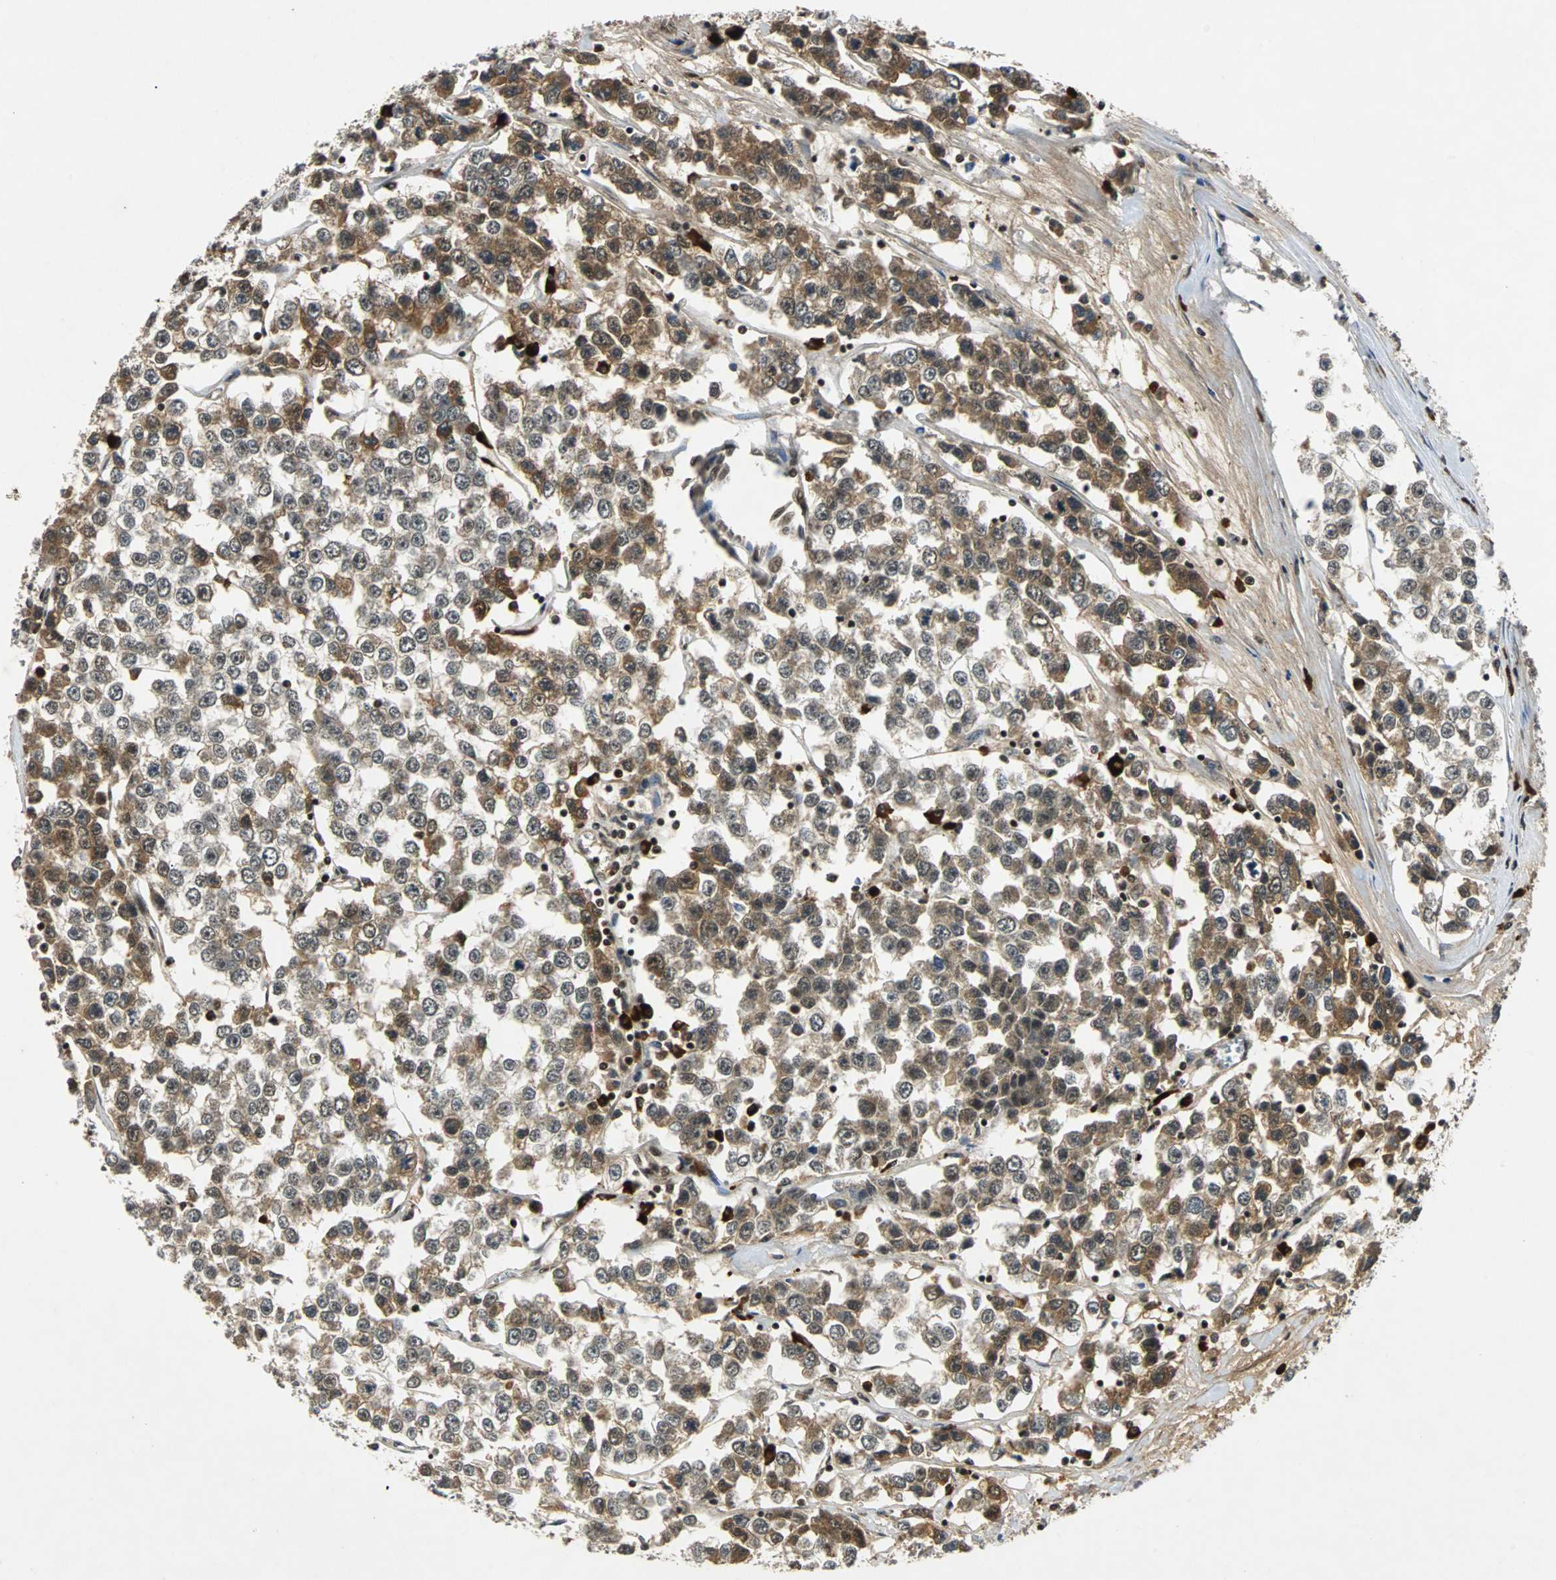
{"staining": {"intensity": "moderate", "quantity": ">75%", "location": "cytoplasmic/membranous,nuclear"}, "tissue": "testis cancer", "cell_type": "Tumor cells", "image_type": "cancer", "snomed": [{"axis": "morphology", "description": "Seminoma, NOS"}, {"axis": "morphology", "description": "Carcinoma, Embryonal, NOS"}, {"axis": "topography", "description": "Testis"}], "caption": "The immunohistochemical stain highlights moderate cytoplasmic/membranous and nuclear staining in tumor cells of testis cancer (seminoma) tissue. (IHC, brightfield microscopy, high magnification).", "gene": "TAF5", "patient": {"sex": "male", "age": 52}}